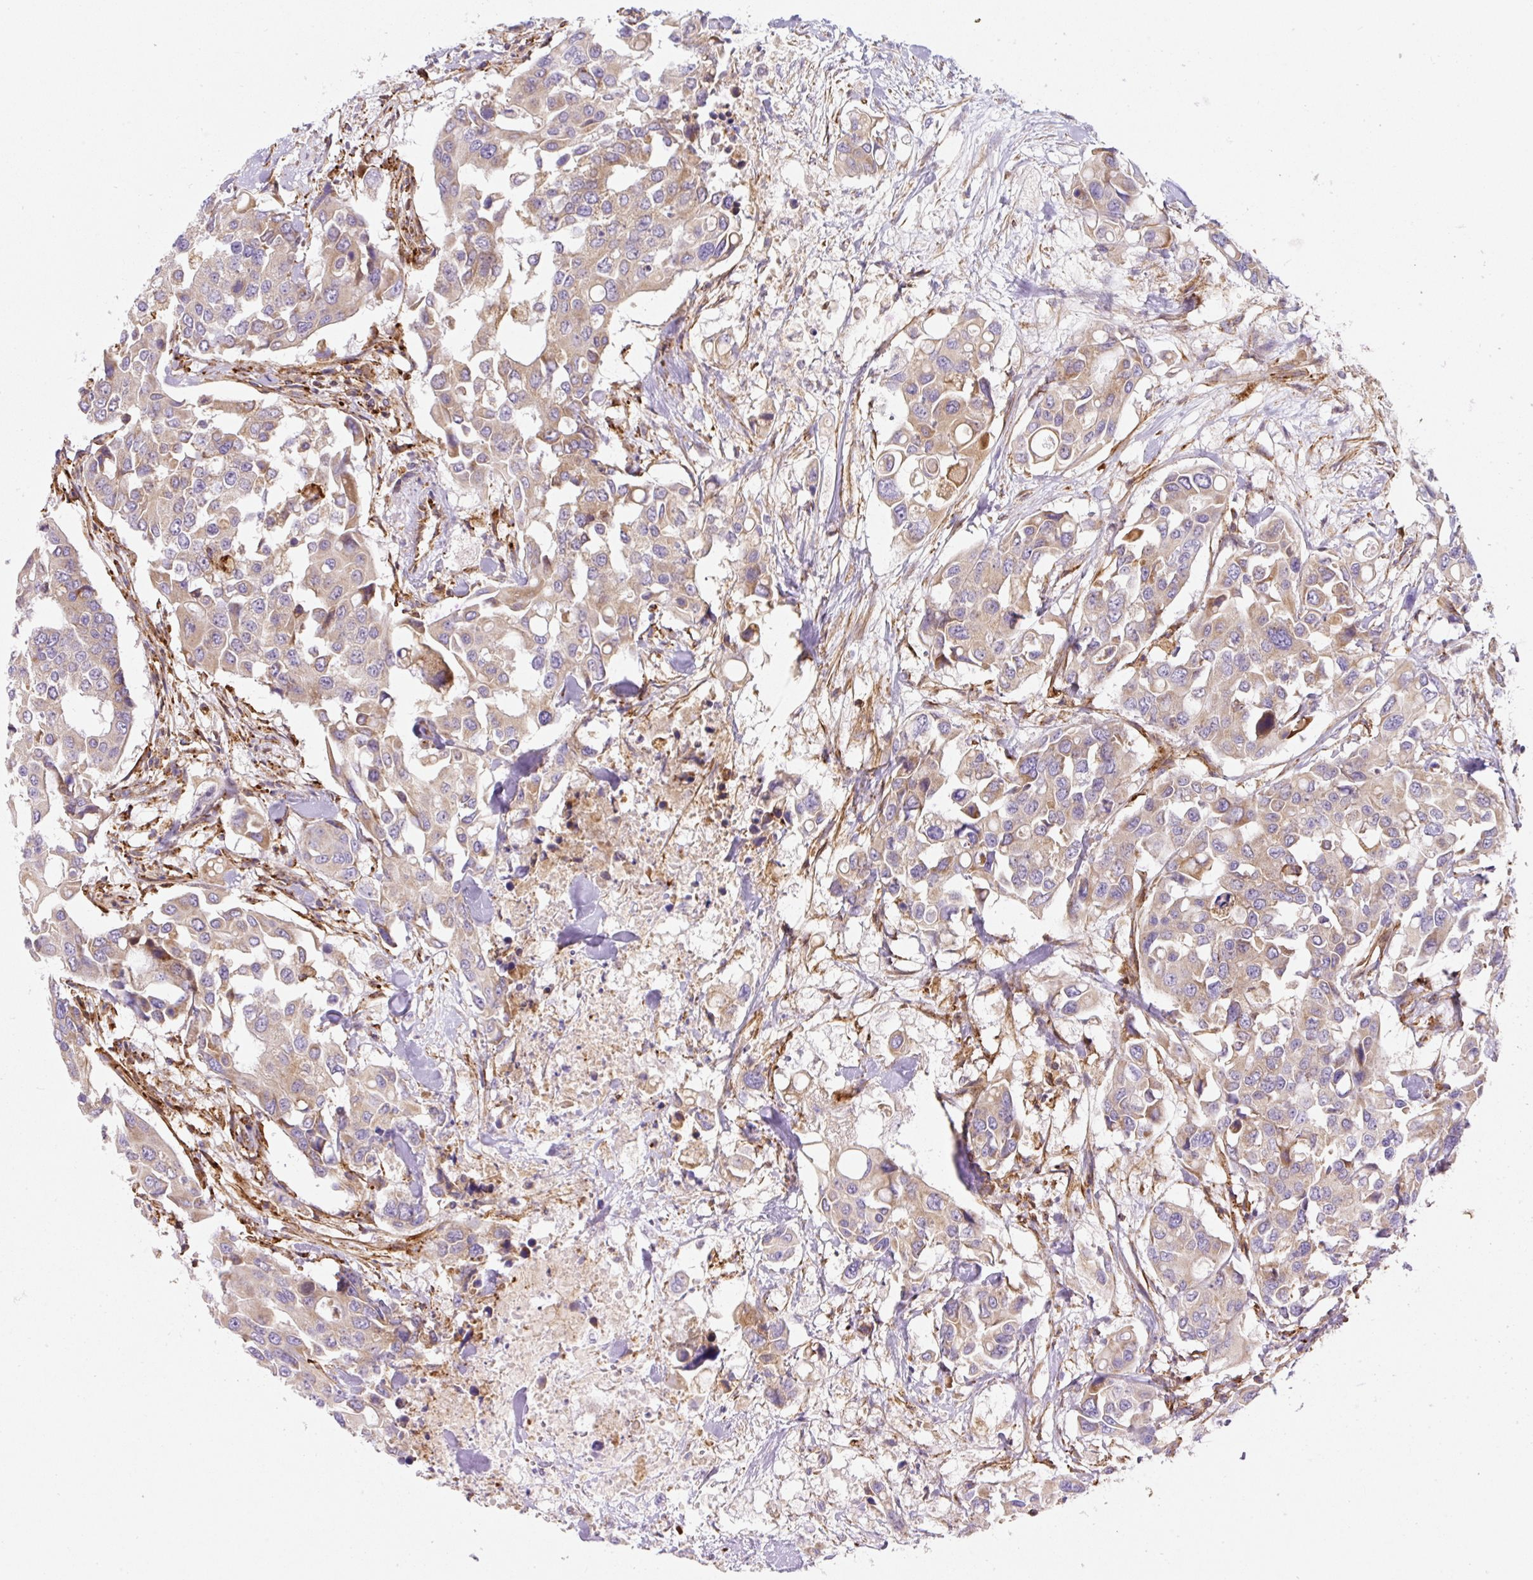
{"staining": {"intensity": "weak", "quantity": "25%-75%", "location": "cytoplasmic/membranous"}, "tissue": "colorectal cancer", "cell_type": "Tumor cells", "image_type": "cancer", "snomed": [{"axis": "morphology", "description": "Adenocarcinoma, NOS"}, {"axis": "topography", "description": "Colon"}], "caption": "Human colorectal adenocarcinoma stained with a protein marker exhibits weak staining in tumor cells.", "gene": "ERAP2", "patient": {"sex": "male", "age": 77}}